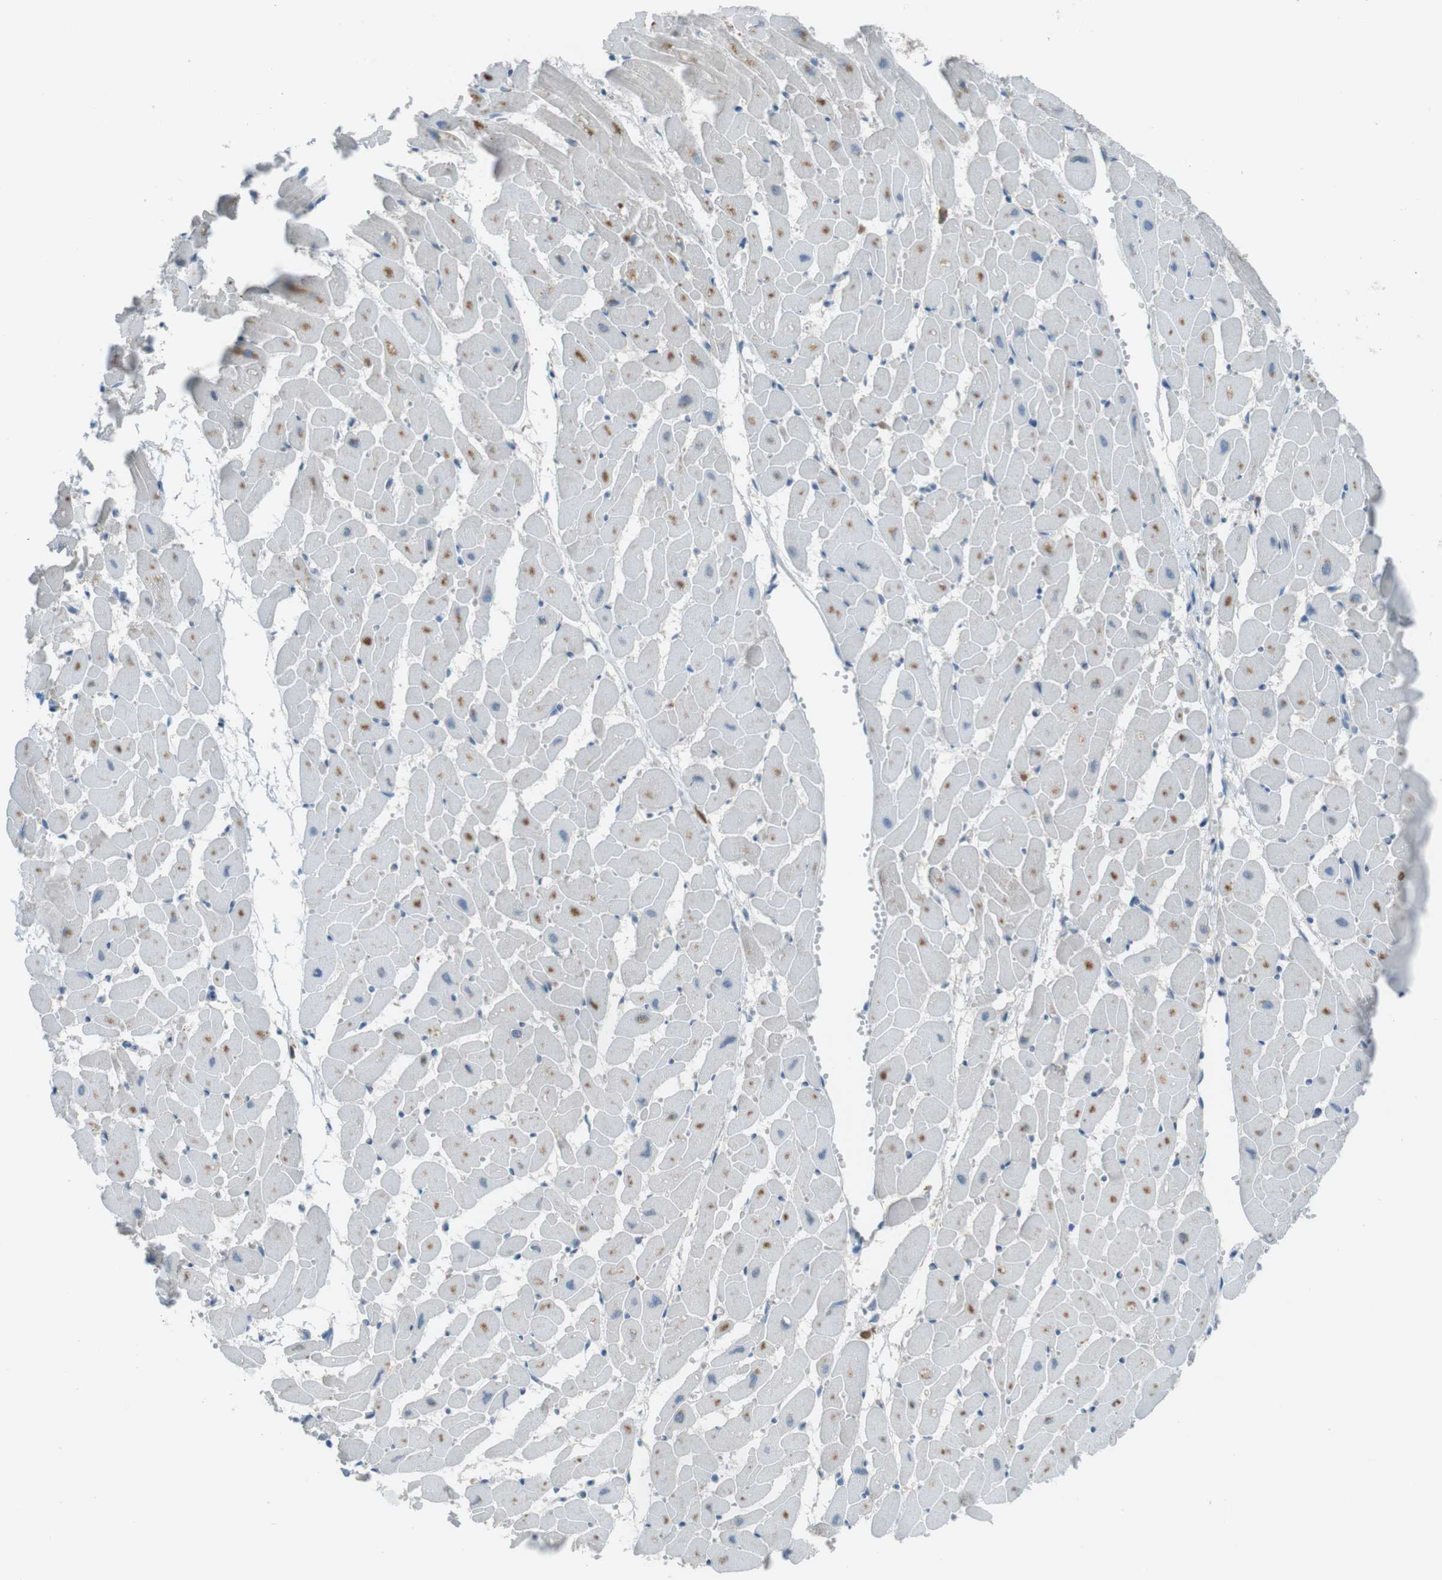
{"staining": {"intensity": "moderate", "quantity": "<25%", "location": "cytoplasmic/membranous"}, "tissue": "heart muscle", "cell_type": "Cardiomyocytes", "image_type": "normal", "snomed": [{"axis": "morphology", "description": "Normal tissue, NOS"}, {"axis": "topography", "description": "Heart"}], "caption": "Protein expression analysis of unremarkable heart muscle shows moderate cytoplasmic/membranous staining in about <25% of cardiomyocytes.", "gene": "FCRLA", "patient": {"sex": "female", "age": 19}}